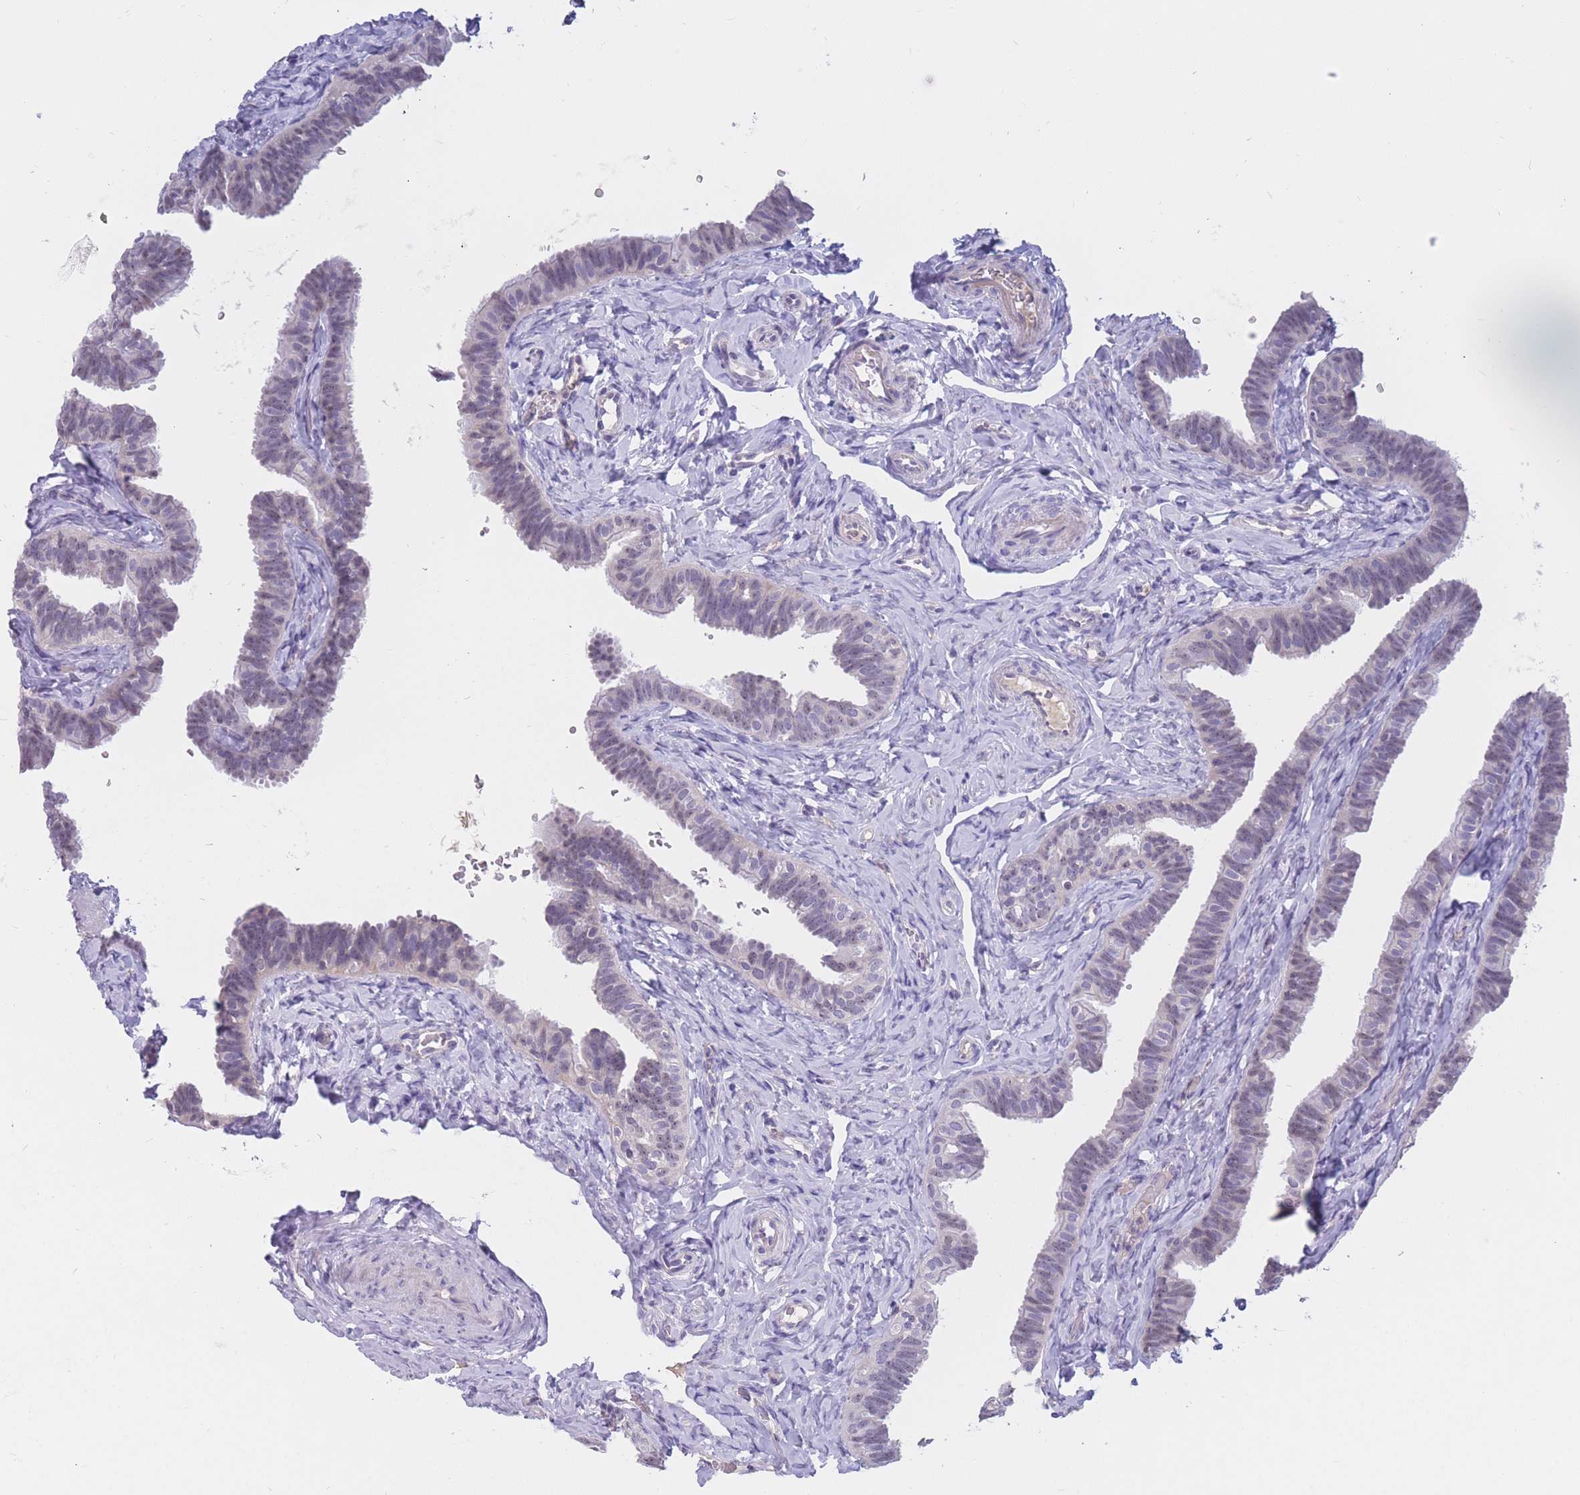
{"staining": {"intensity": "weak", "quantity": "<25%", "location": "nuclear"}, "tissue": "fallopian tube", "cell_type": "Glandular cells", "image_type": "normal", "snomed": [{"axis": "morphology", "description": "Normal tissue, NOS"}, {"axis": "topography", "description": "Fallopian tube"}], "caption": "Immunohistochemistry (IHC) photomicrograph of benign fallopian tube: fallopian tube stained with DAB reveals no significant protein positivity in glandular cells.", "gene": "BOP1", "patient": {"sex": "female", "age": 39}}